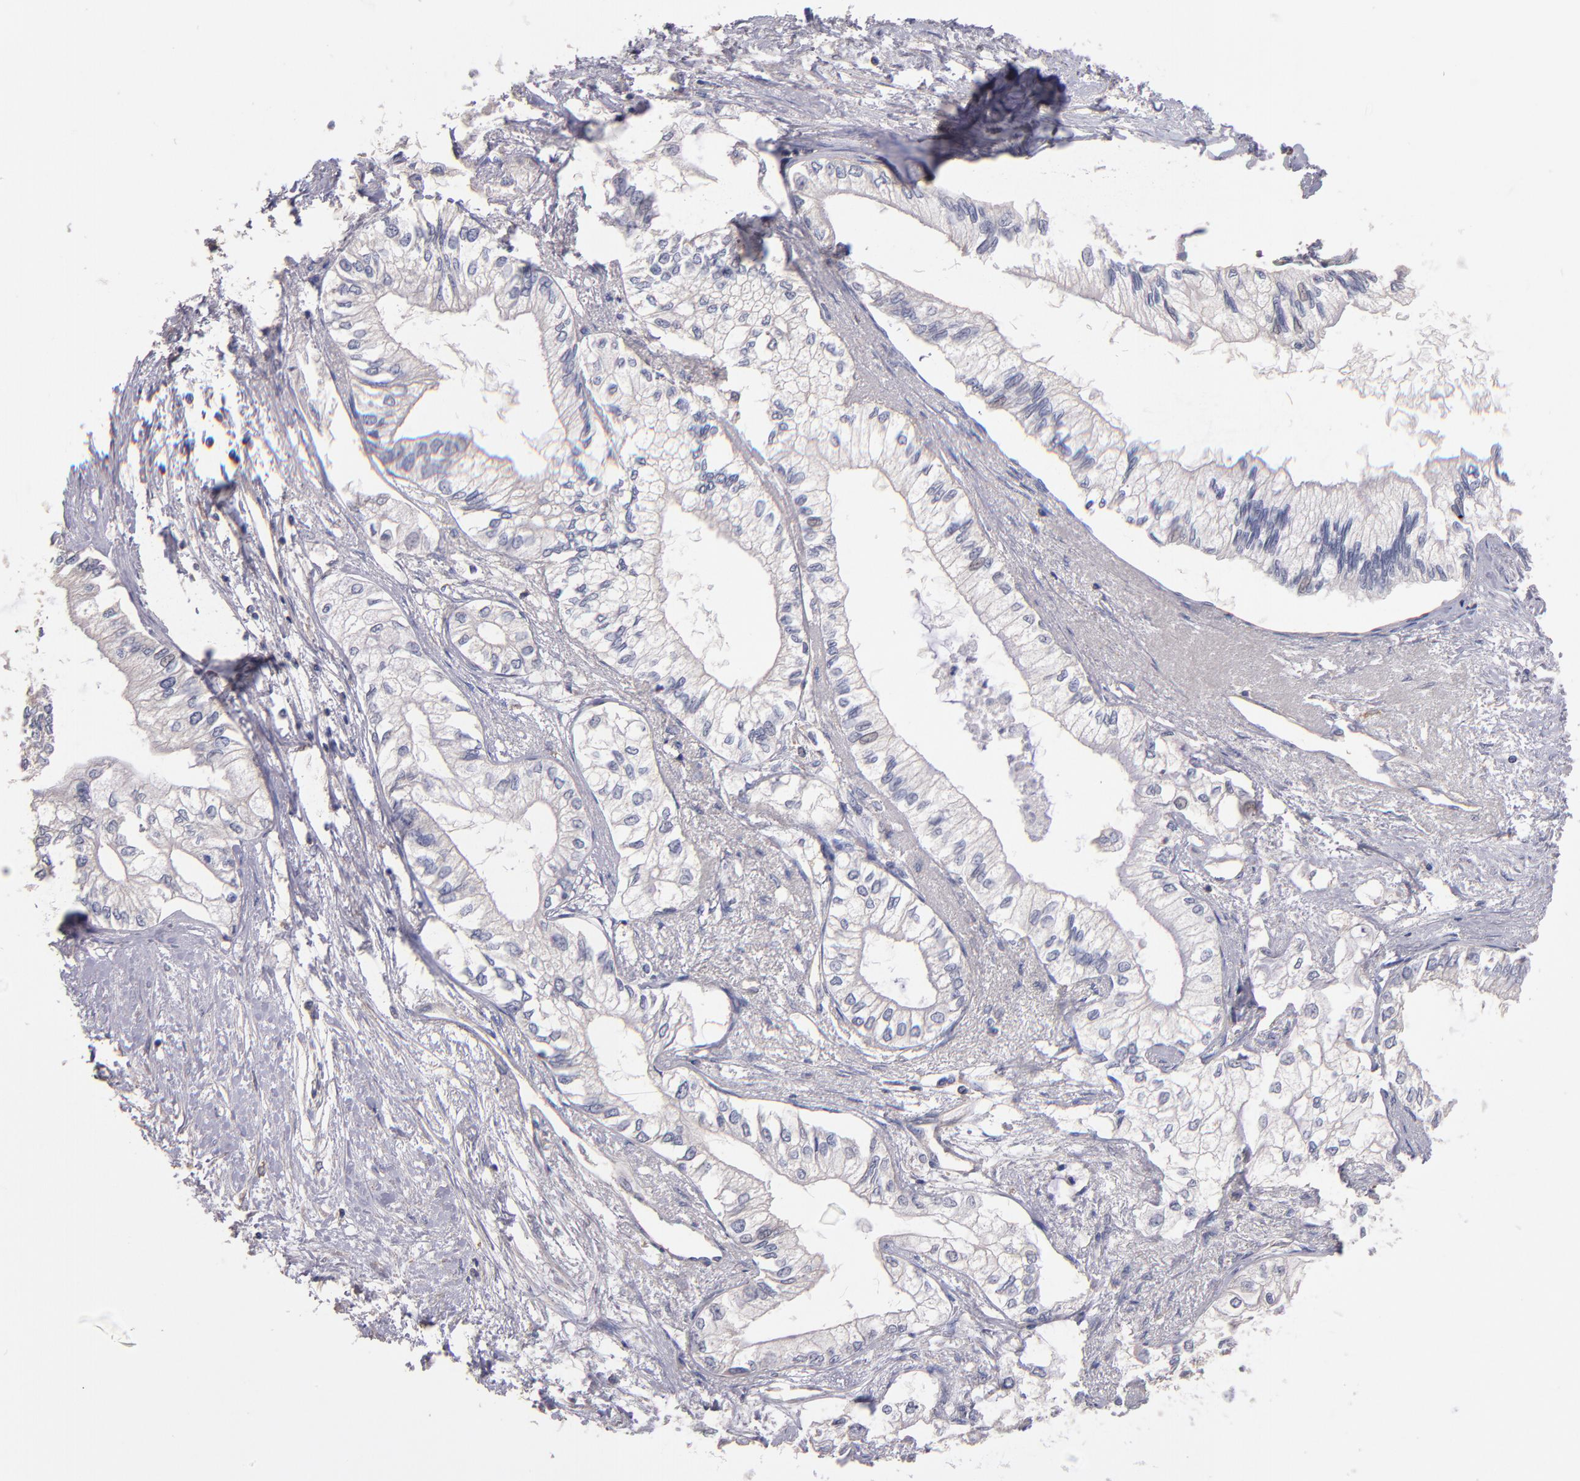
{"staining": {"intensity": "weak", "quantity": "<25%", "location": "cytoplasmic/membranous"}, "tissue": "pancreatic cancer", "cell_type": "Tumor cells", "image_type": "cancer", "snomed": [{"axis": "morphology", "description": "Adenocarcinoma, NOS"}, {"axis": "topography", "description": "Pancreas"}], "caption": "Pancreatic adenocarcinoma stained for a protein using immunohistochemistry (IHC) displays no expression tumor cells.", "gene": "MAGEE1", "patient": {"sex": "male", "age": 79}}